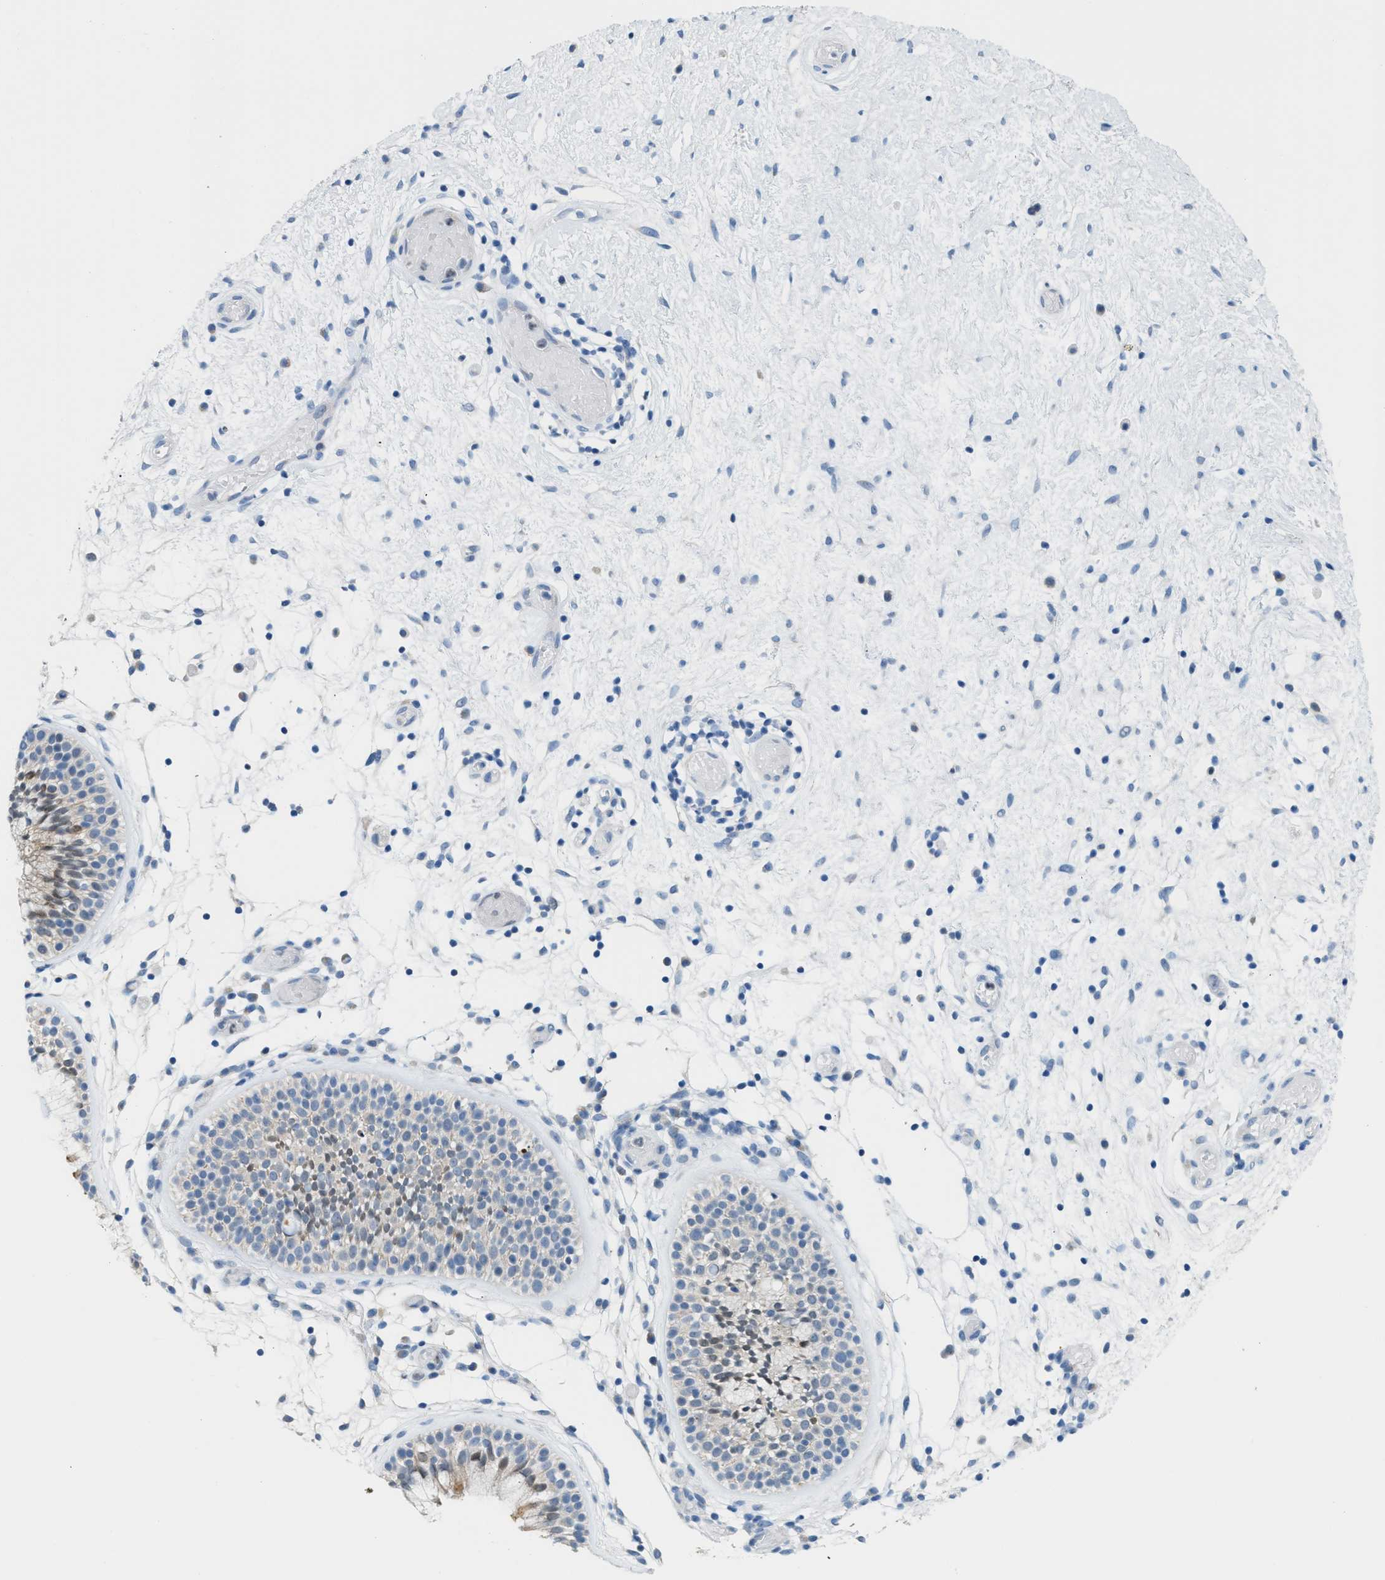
{"staining": {"intensity": "weak", "quantity": "25%-75%", "location": "cytoplasmic/membranous"}, "tissue": "nasopharynx", "cell_type": "Respiratory epithelial cells", "image_type": "normal", "snomed": [{"axis": "morphology", "description": "Normal tissue, NOS"}, {"axis": "morphology", "description": "Inflammation, NOS"}, {"axis": "topography", "description": "Nasopharynx"}], "caption": "Immunohistochemical staining of unremarkable human nasopharynx displays weak cytoplasmic/membranous protein expression in about 25%-75% of respiratory epithelial cells. The protein of interest is stained brown, and the nuclei are stained in blue (DAB (3,3'-diaminobenzidine) IHC with brightfield microscopy, high magnification).", "gene": "PPM1D", "patient": {"sex": "male", "age": 48}}